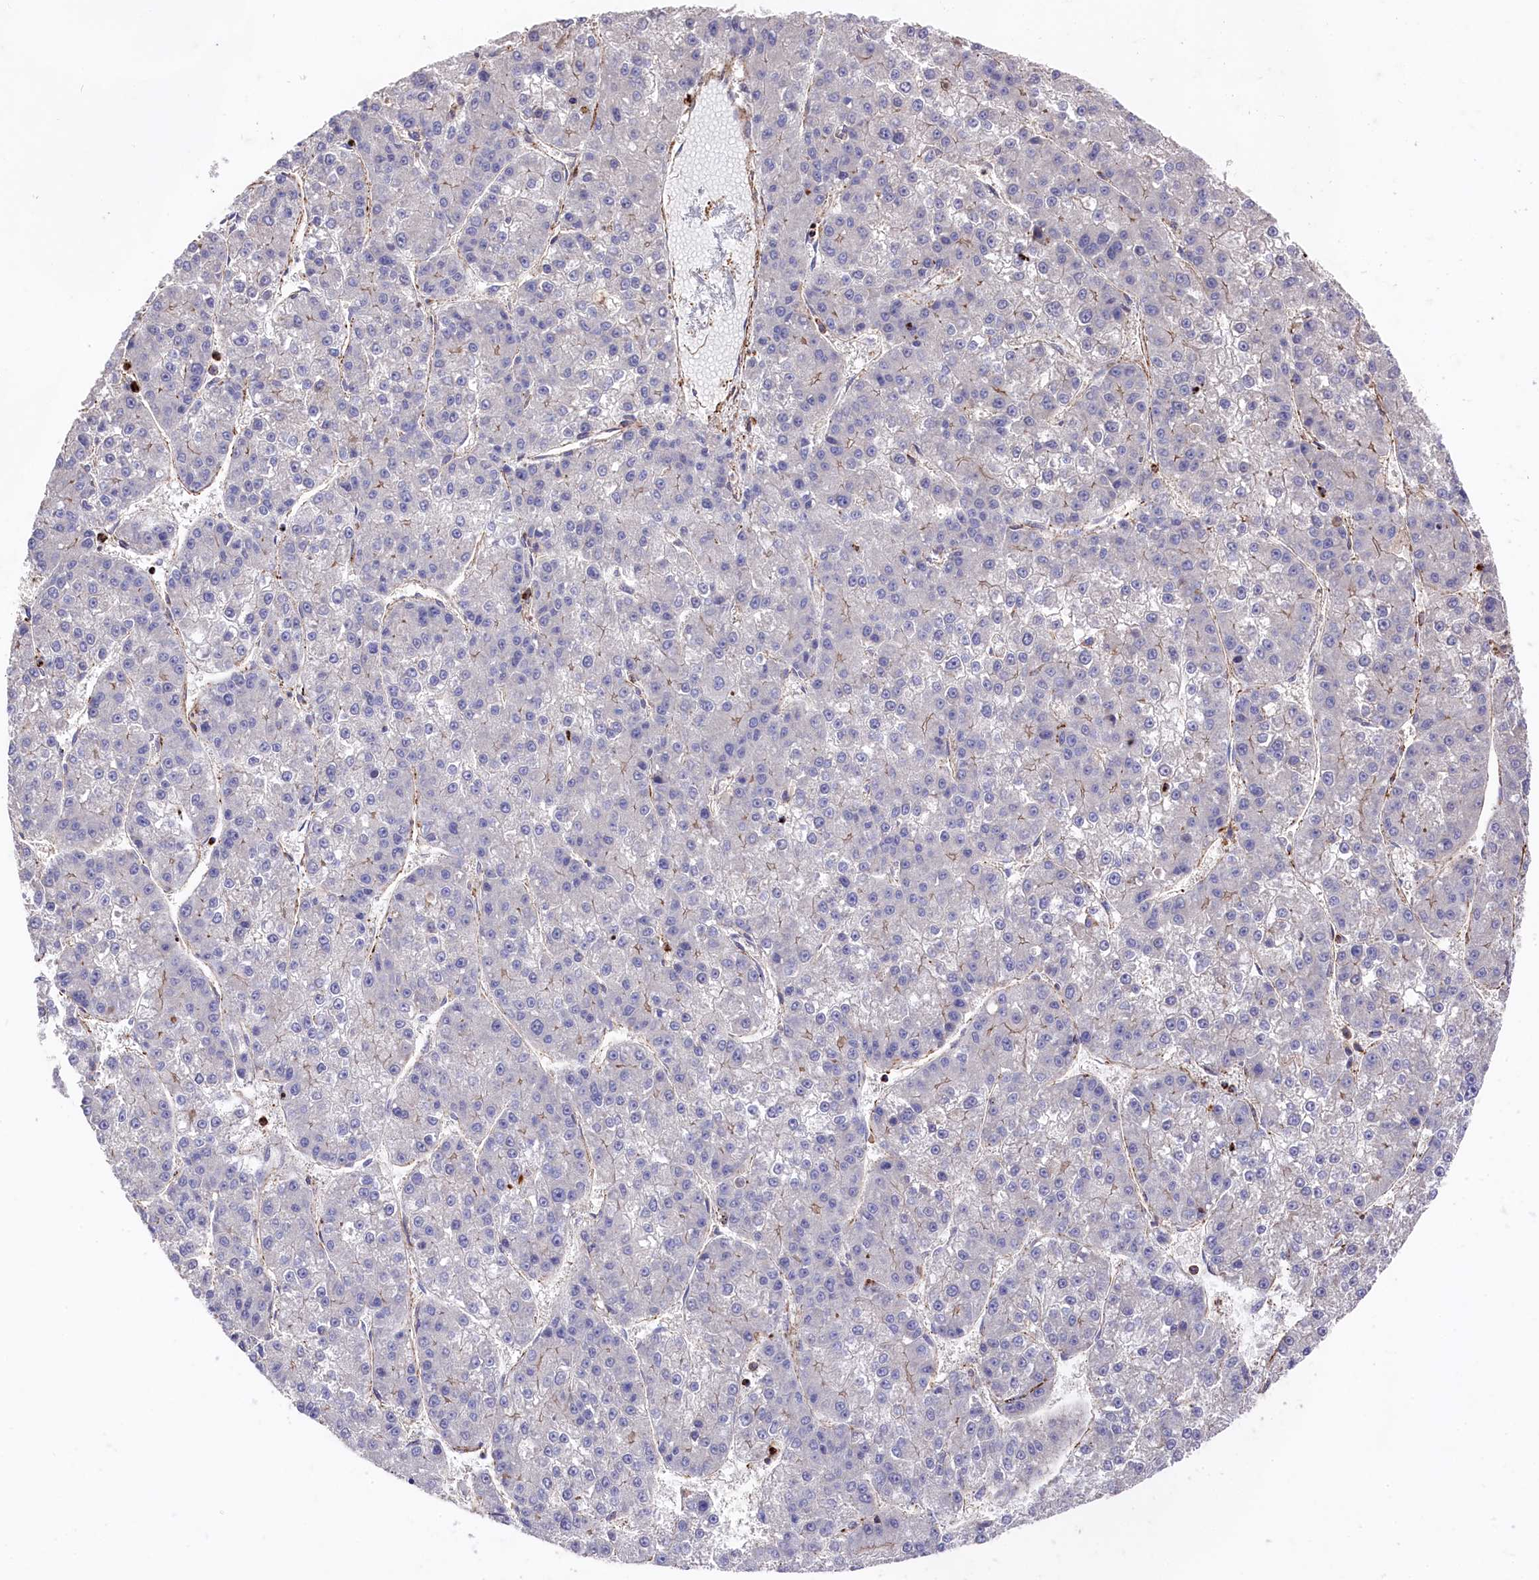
{"staining": {"intensity": "negative", "quantity": "none", "location": "none"}, "tissue": "liver cancer", "cell_type": "Tumor cells", "image_type": "cancer", "snomed": [{"axis": "morphology", "description": "Carcinoma, Hepatocellular, NOS"}, {"axis": "topography", "description": "Liver"}], "caption": "Photomicrograph shows no protein staining in tumor cells of hepatocellular carcinoma (liver) tissue.", "gene": "RAPSN", "patient": {"sex": "female", "age": 73}}